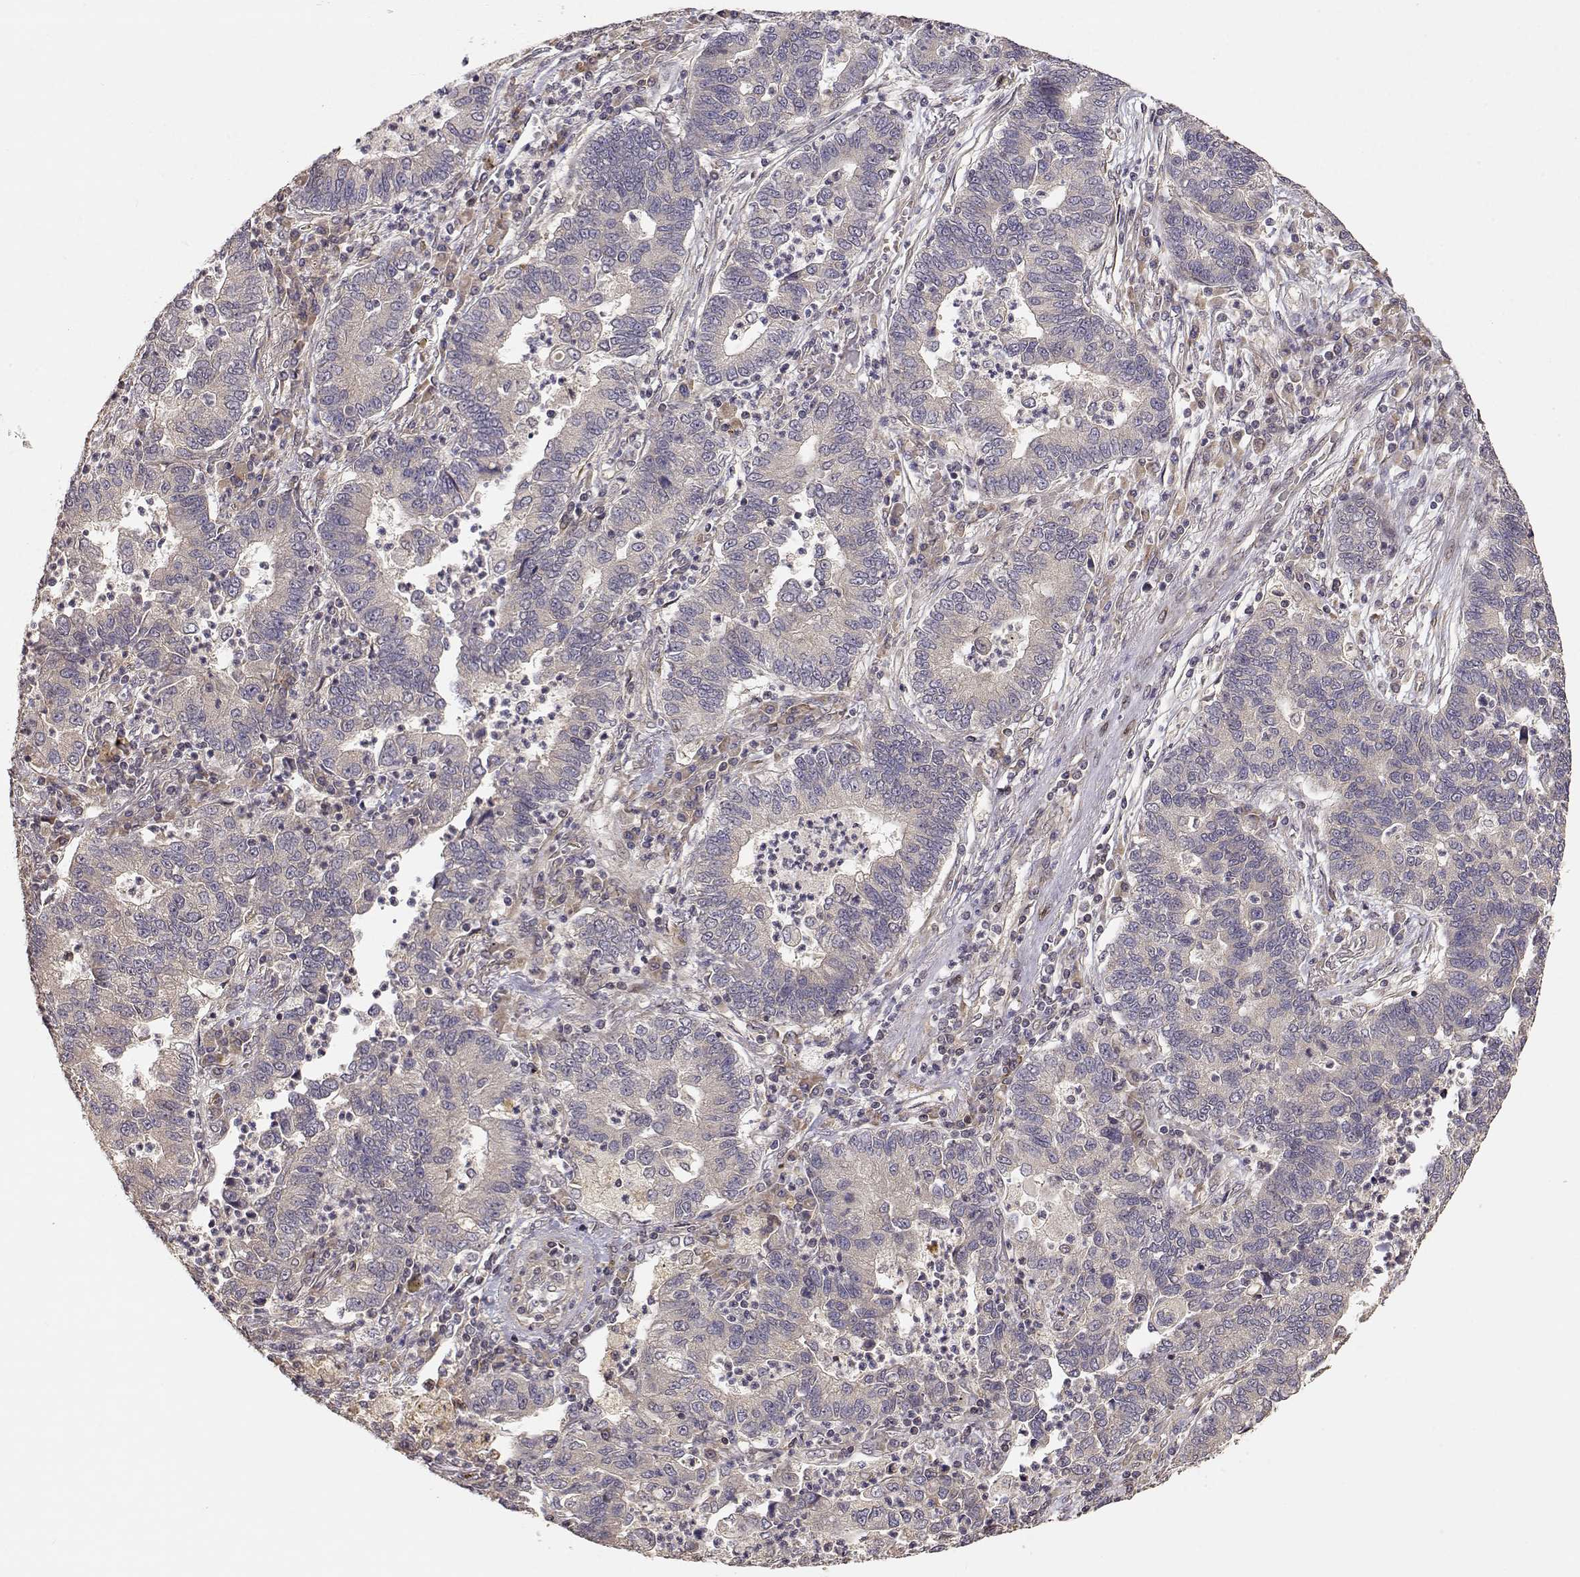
{"staining": {"intensity": "negative", "quantity": "none", "location": "none"}, "tissue": "lung cancer", "cell_type": "Tumor cells", "image_type": "cancer", "snomed": [{"axis": "morphology", "description": "Adenocarcinoma, NOS"}, {"axis": "topography", "description": "Lung"}], "caption": "Tumor cells are negative for protein expression in human lung cancer (adenocarcinoma).", "gene": "PICK1", "patient": {"sex": "female", "age": 57}}